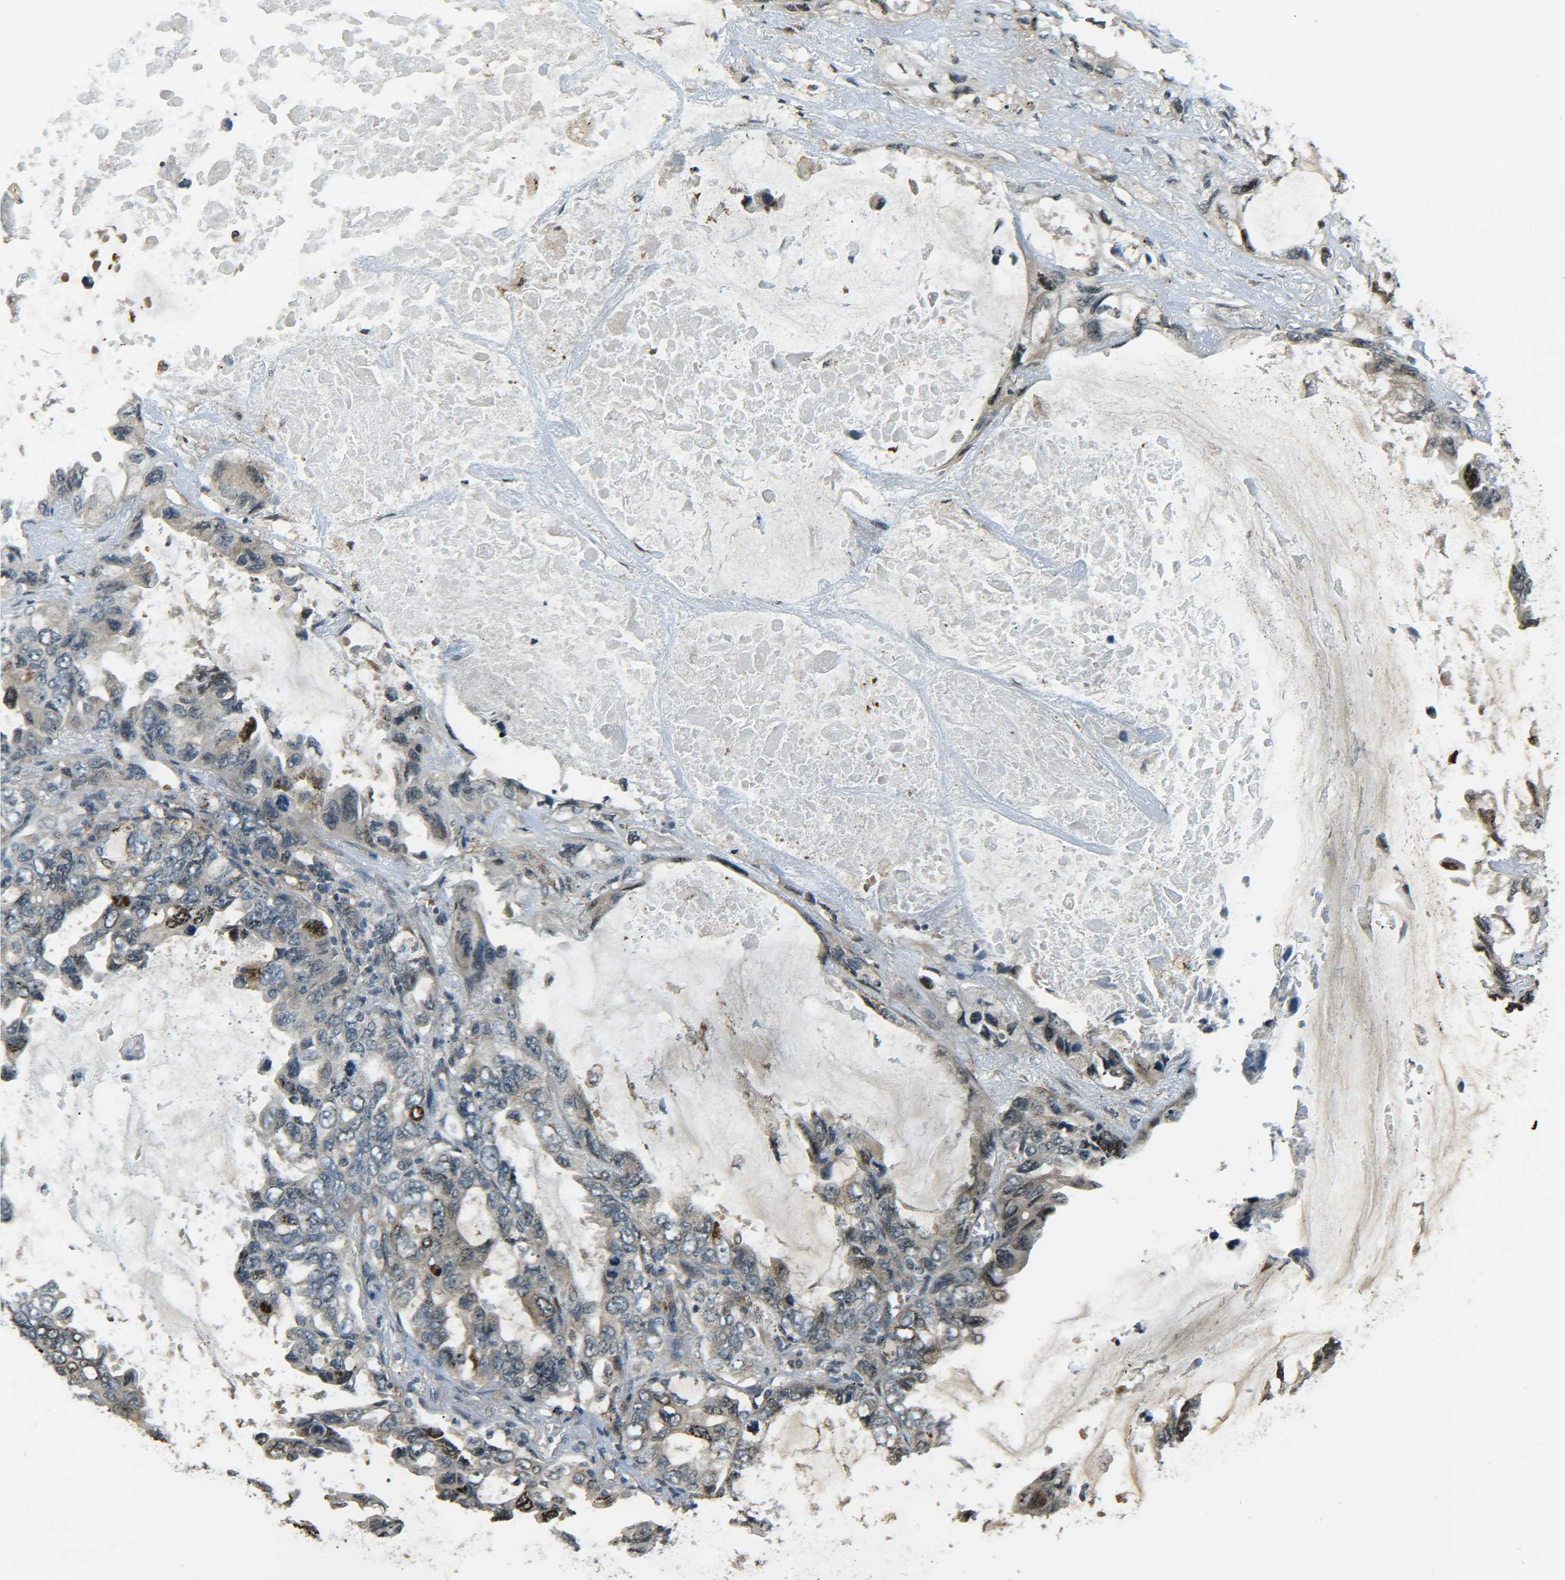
{"staining": {"intensity": "moderate", "quantity": "<25%", "location": "cytoplasmic/membranous"}, "tissue": "lung cancer", "cell_type": "Tumor cells", "image_type": "cancer", "snomed": [{"axis": "morphology", "description": "Squamous cell carcinoma, NOS"}, {"axis": "topography", "description": "Lung"}], "caption": "There is low levels of moderate cytoplasmic/membranous positivity in tumor cells of lung squamous cell carcinoma, as demonstrated by immunohistochemical staining (brown color).", "gene": "DAB2", "patient": {"sex": "female", "age": 73}}